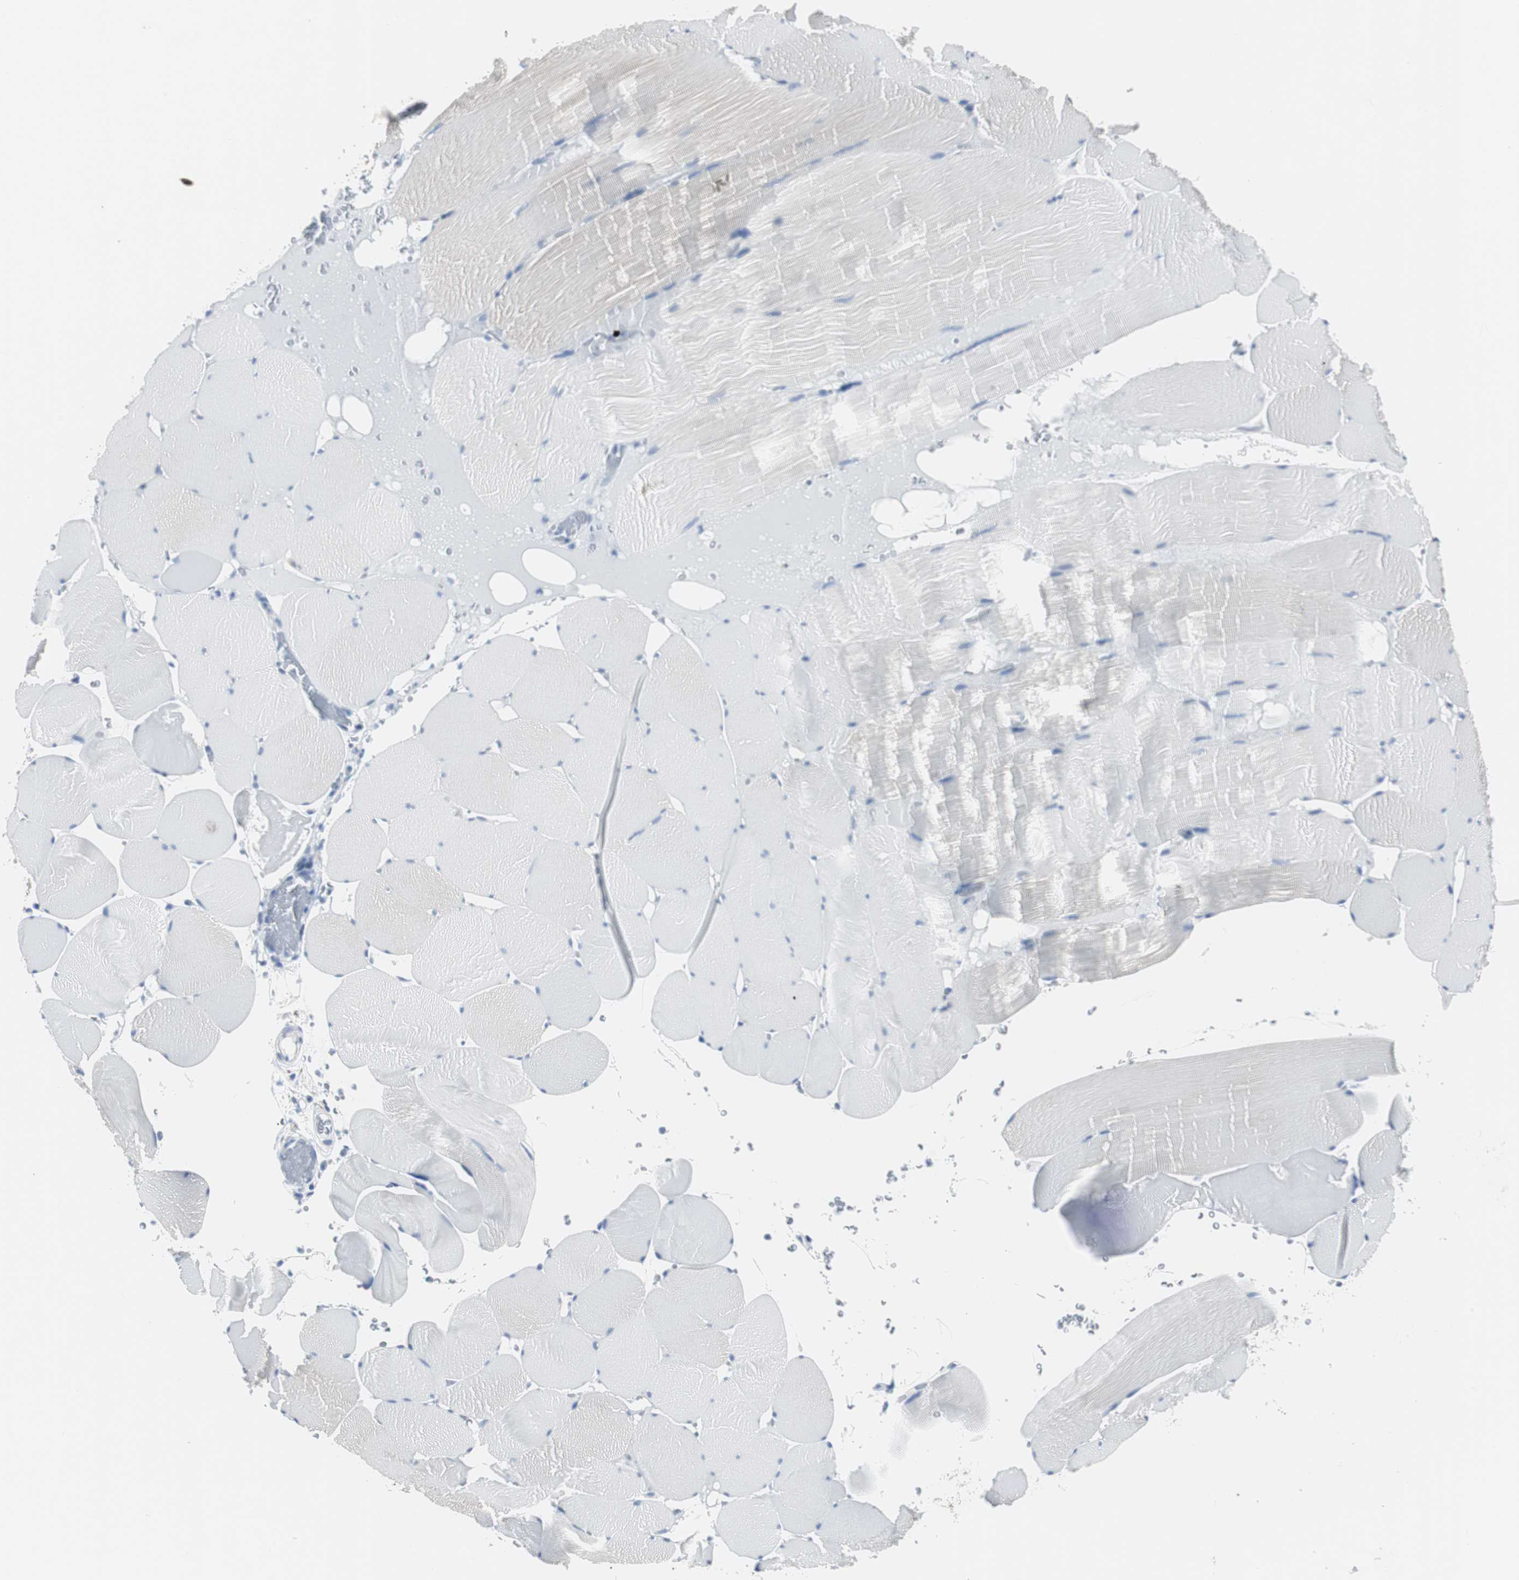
{"staining": {"intensity": "negative", "quantity": "none", "location": "none"}, "tissue": "skeletal muscle", "cell_type": "Myocytes", "image_type": "normal", "snomed": [{"axis": "morphology", "description": "Normal tissue, NOS"}, {"axis": "topography", "description": "Skeletal muscle"}], "caption": "Skeletal muscle stained for a protein using immunohistochemistry (IHC) exhibits no expression myocytes.", "gene": "GAP43", "patient": {"sex": "male", "age": 62}}